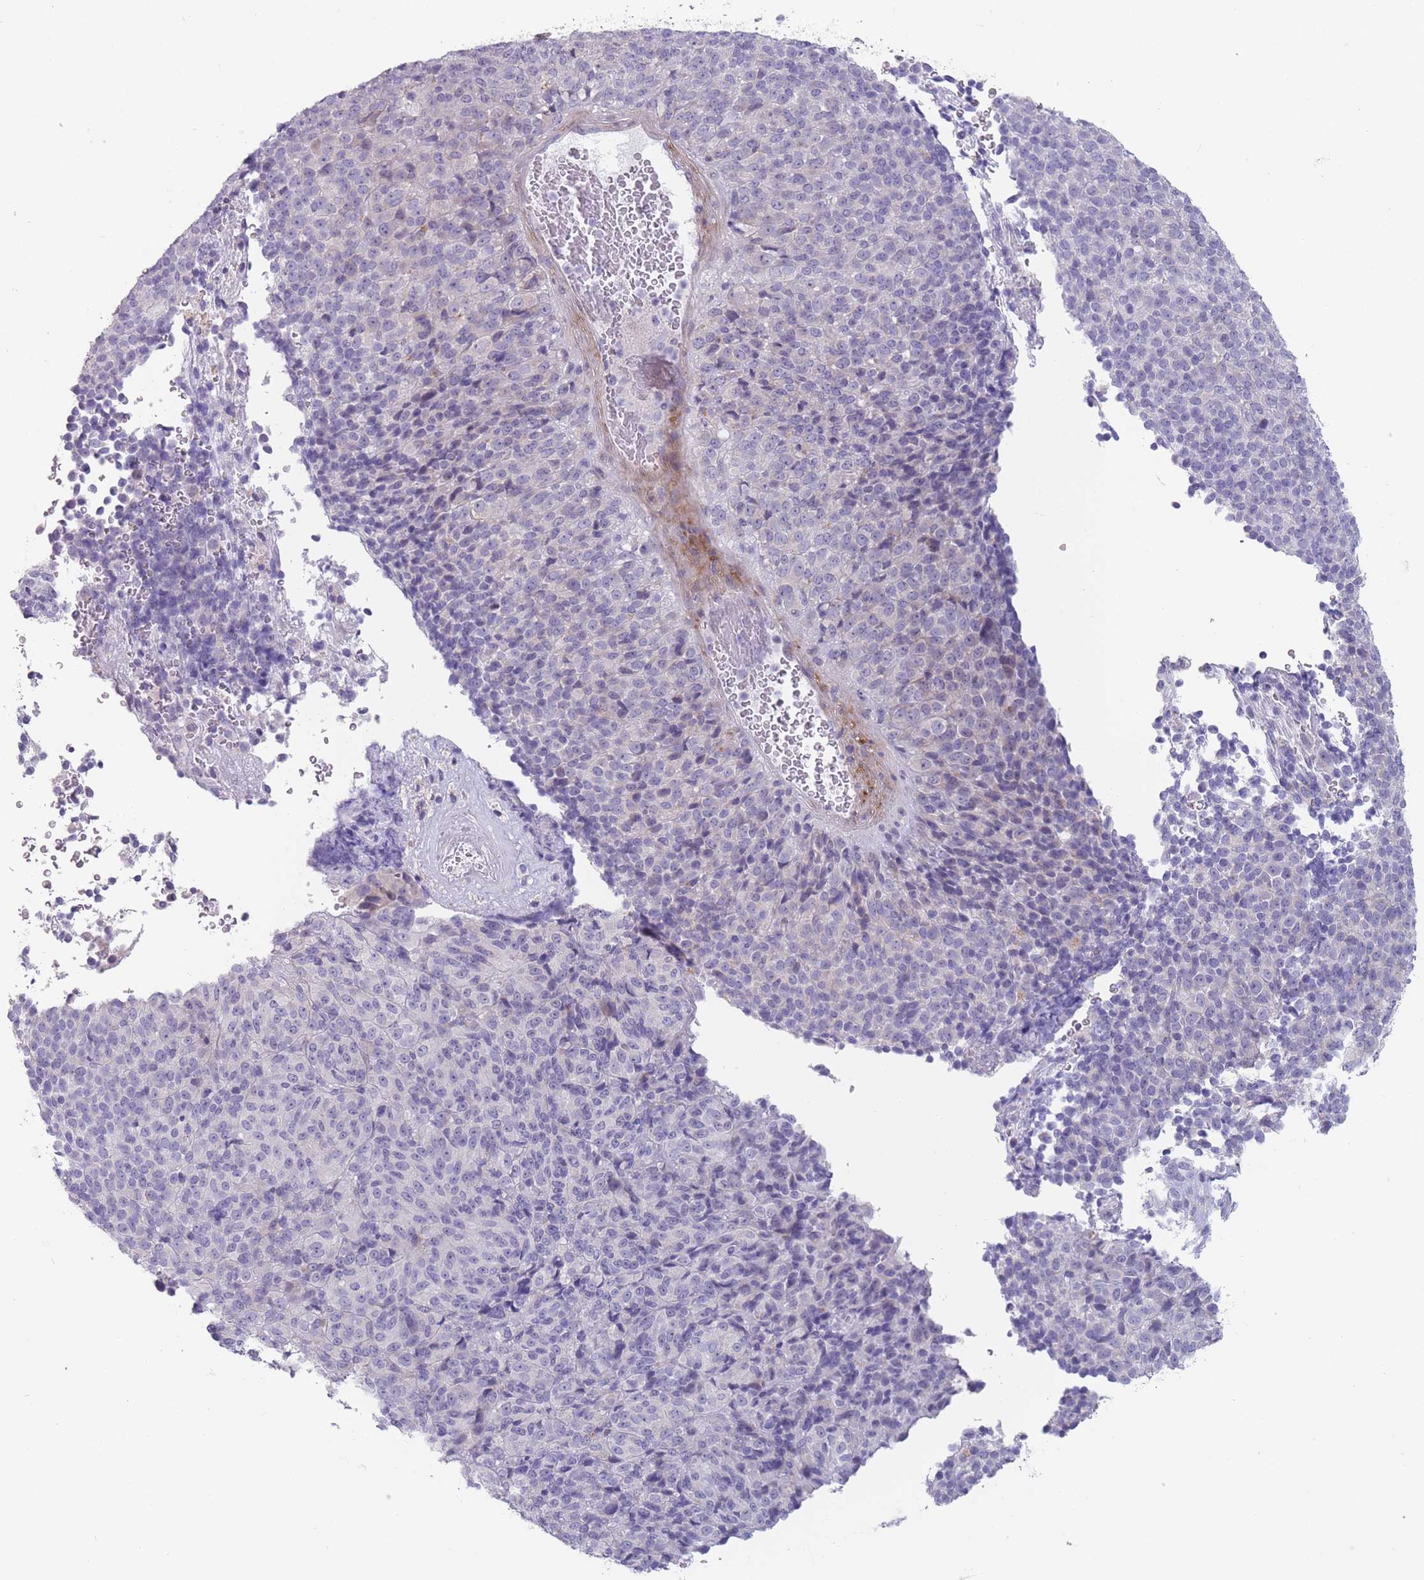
{"staining": {"intensity": "negative", "quantity": "none", "location": "none"}, "tissue": "melanoma", "cell_type": "Tumor cells", "image_type": "cancer", "snomed": [{"axis": "morphology", "description": "Malignant melanoma, Metastatic site"}, {"axis": "topography", "description": "Brain"}], "caption": "DAB (3,3'-diaminobenzidine) immunohistochemical staining of melanoma exhibits no significant positivity in tumor cells.", "gene": "PAIP2B", "patient": {"sex": "female", "age": 56}}